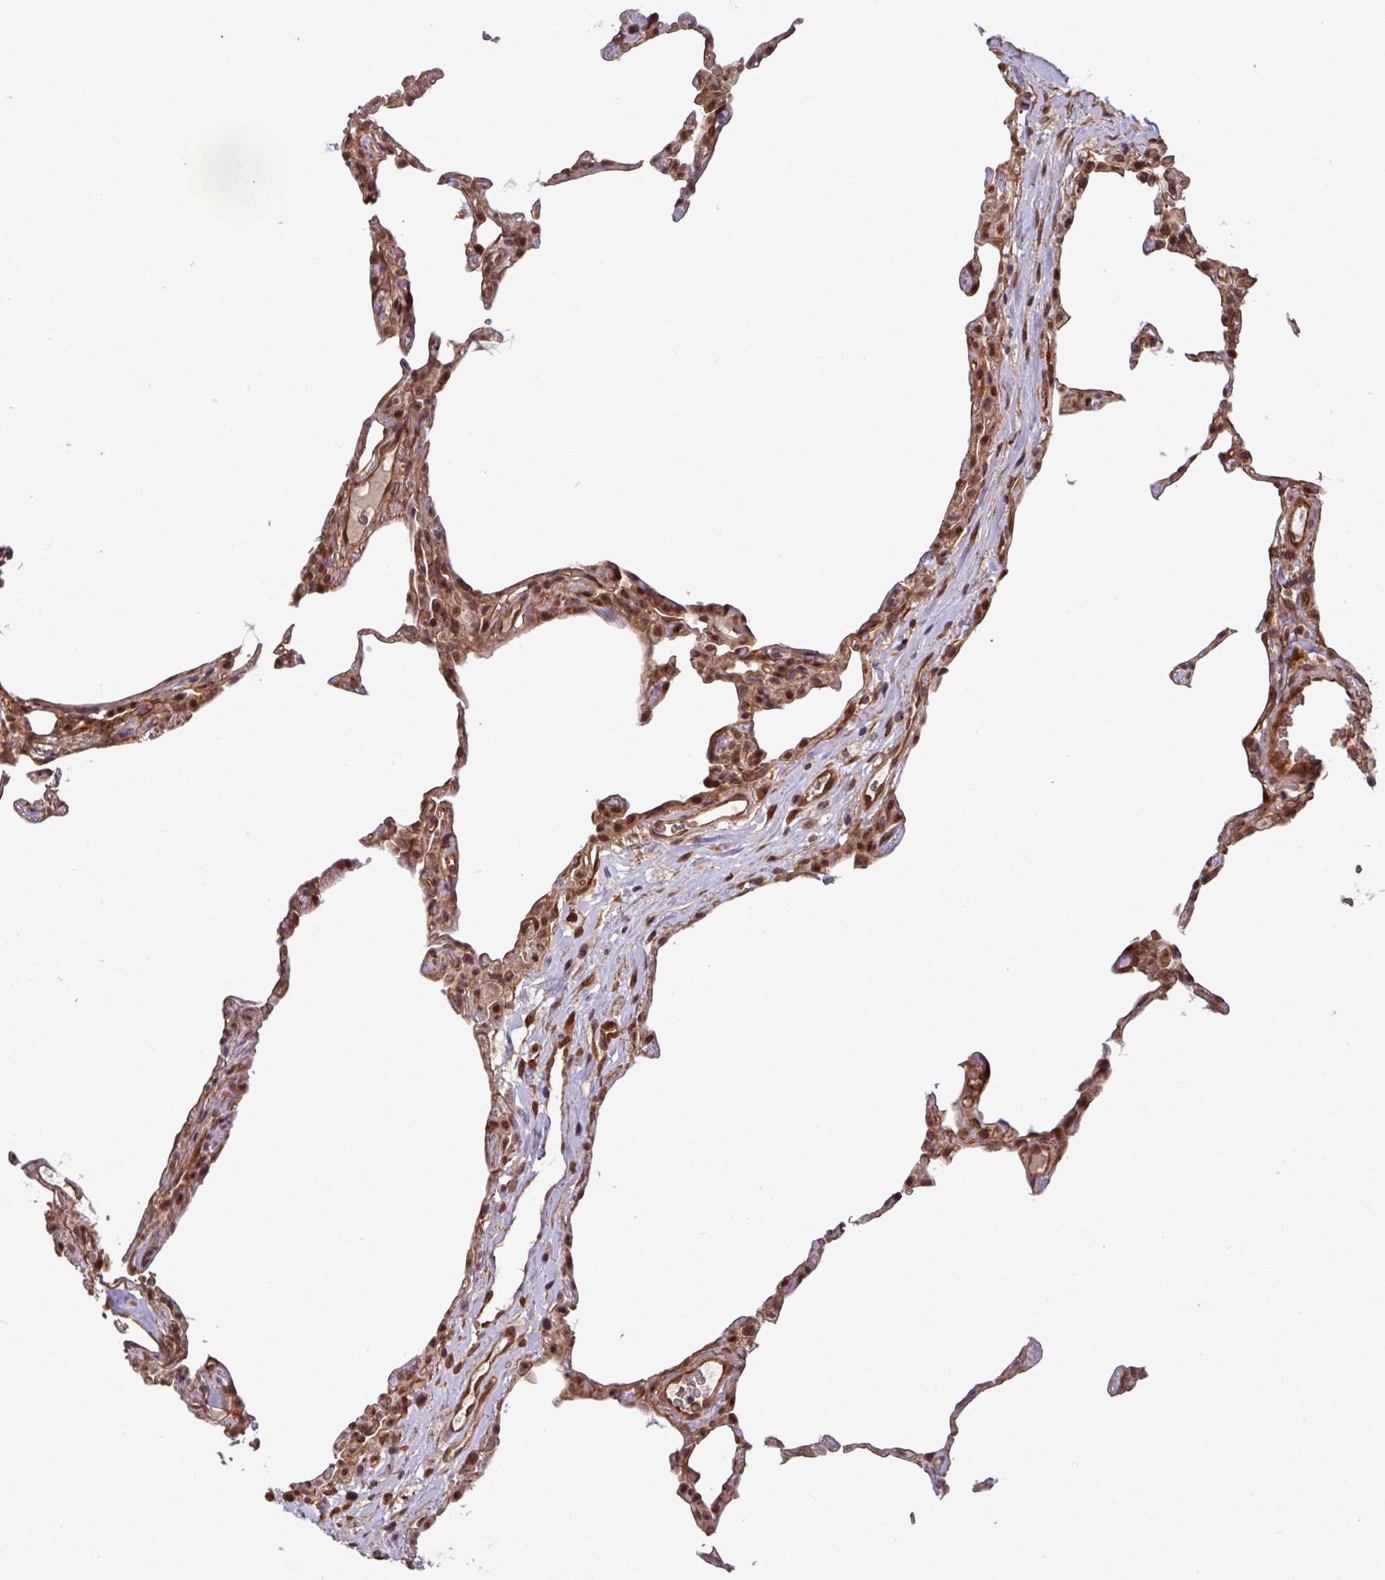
{"staining": {"intensity": "moderate", "quantity": "25%-75%", "location": "cytoplasmic/membranous,nuclear"}, "tissue": "lung", "cell_type": "Alveolar cells", "image_type": "normal", "snomed": [{"axis": "morphology", "description": "Normal tissue, NOS"}, {"axis": "topography", "description": "Lung"}], "caption": "Protein expression analysis of normal human lung reveals moderate cytoplasmic/membranous,nuclear staining in about 25%-75% of alveolar cells.", "gene": "C7orf50", "patient": {"sex": "female", "age": 57}}